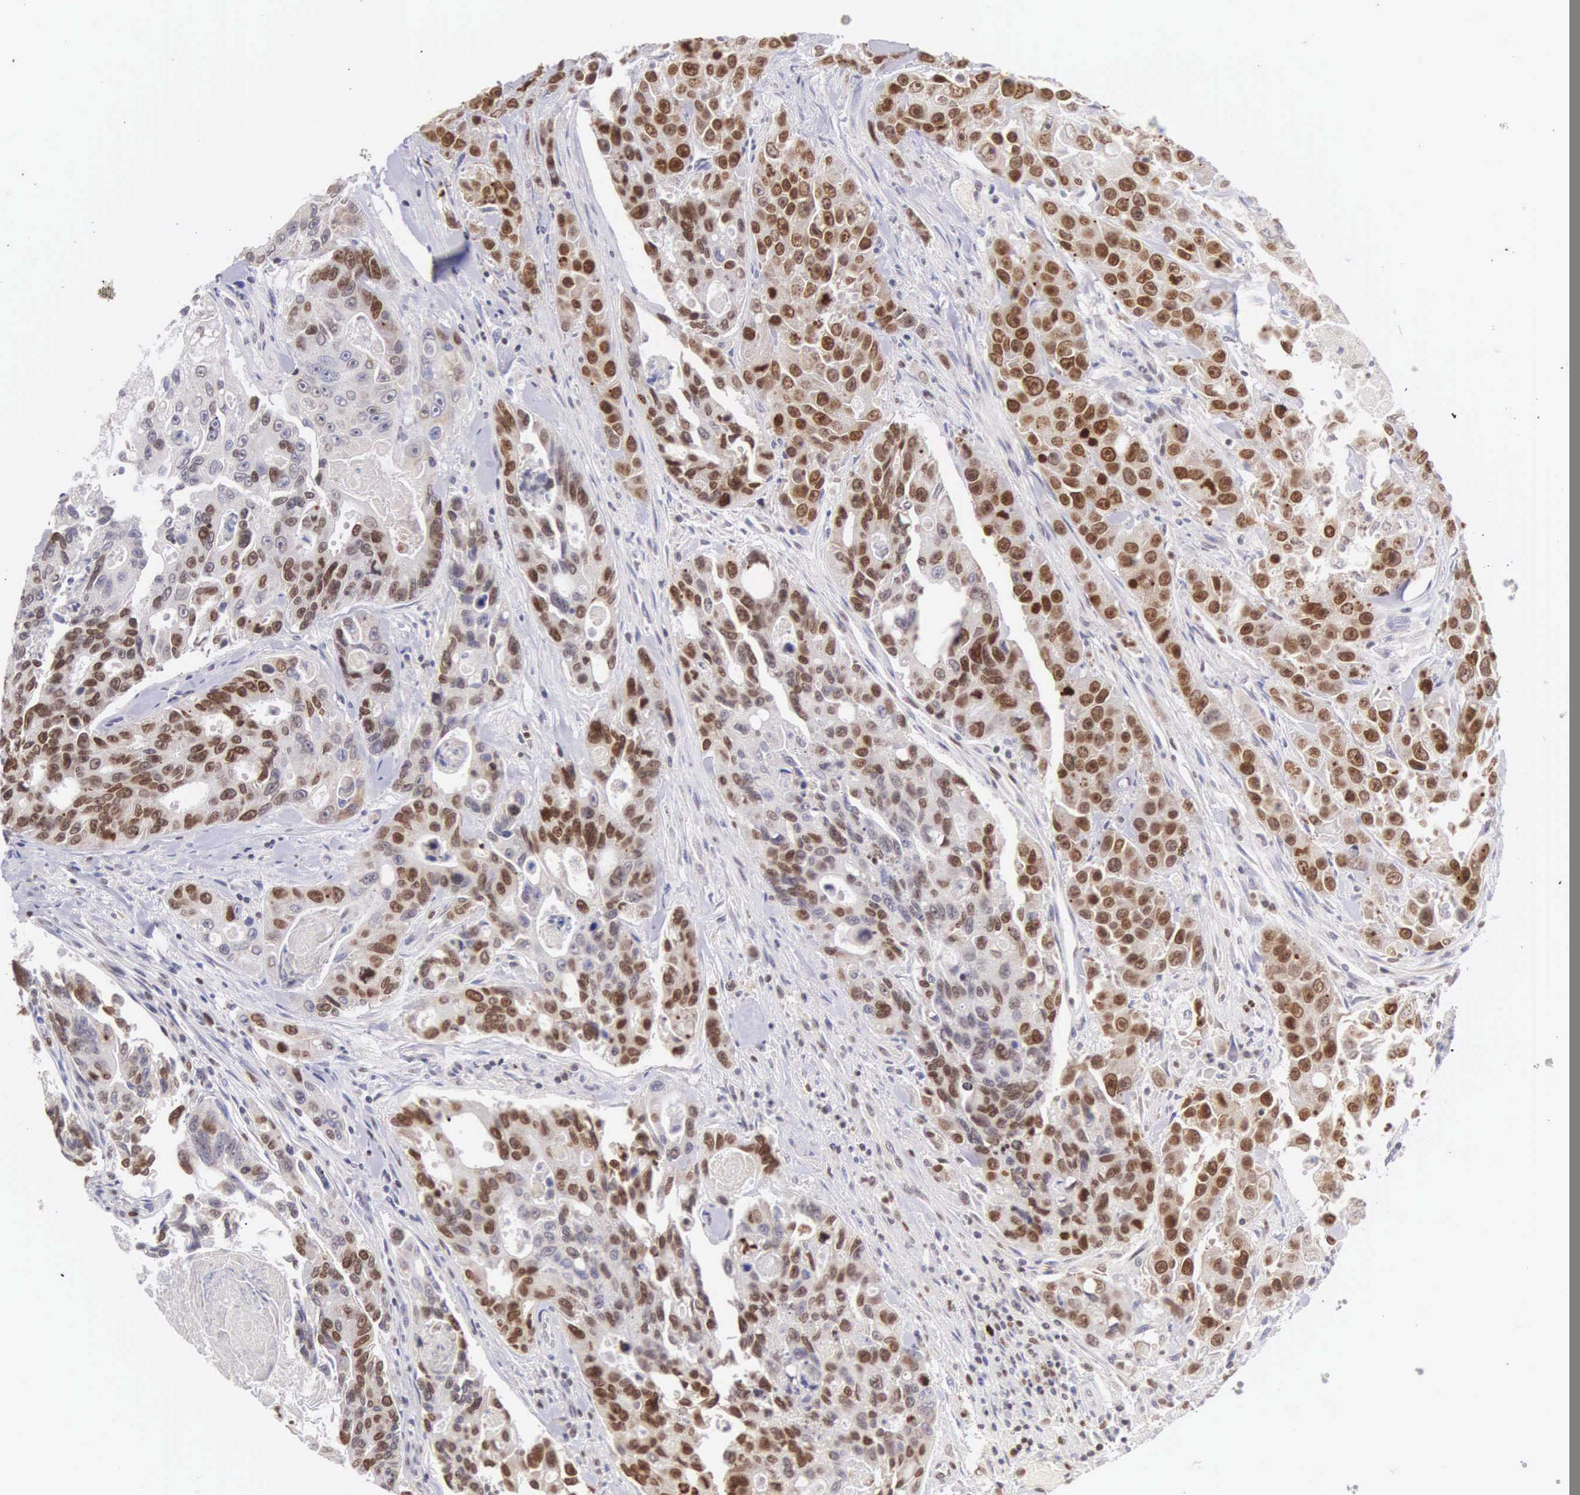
{"staining": {"intensity": "moderate", "quantity": ">75%", "location": "nuclear"}, "tissue": "colorectal cancer", "cell_type": "Tumor cells", "image_type": "cancer", "snomed": [{"axis": "morphology", "description": "Adenocarcinoma, NOS"}, {"axis": "topography", "description": "Colon"}], "caption": "High-magnification brightfield microscopy of colorectal cancer (adenocarcinoma) stained with DAB (3,3'-diaminobenzidine) (brown) and counterstained with hematoxylin (blue). tumor cells exhibit moderate nuclear expression is appreciated in approximately>75% of cells.", "gene": "VRK1", "patient": {"sex": "female", "age": 86}}